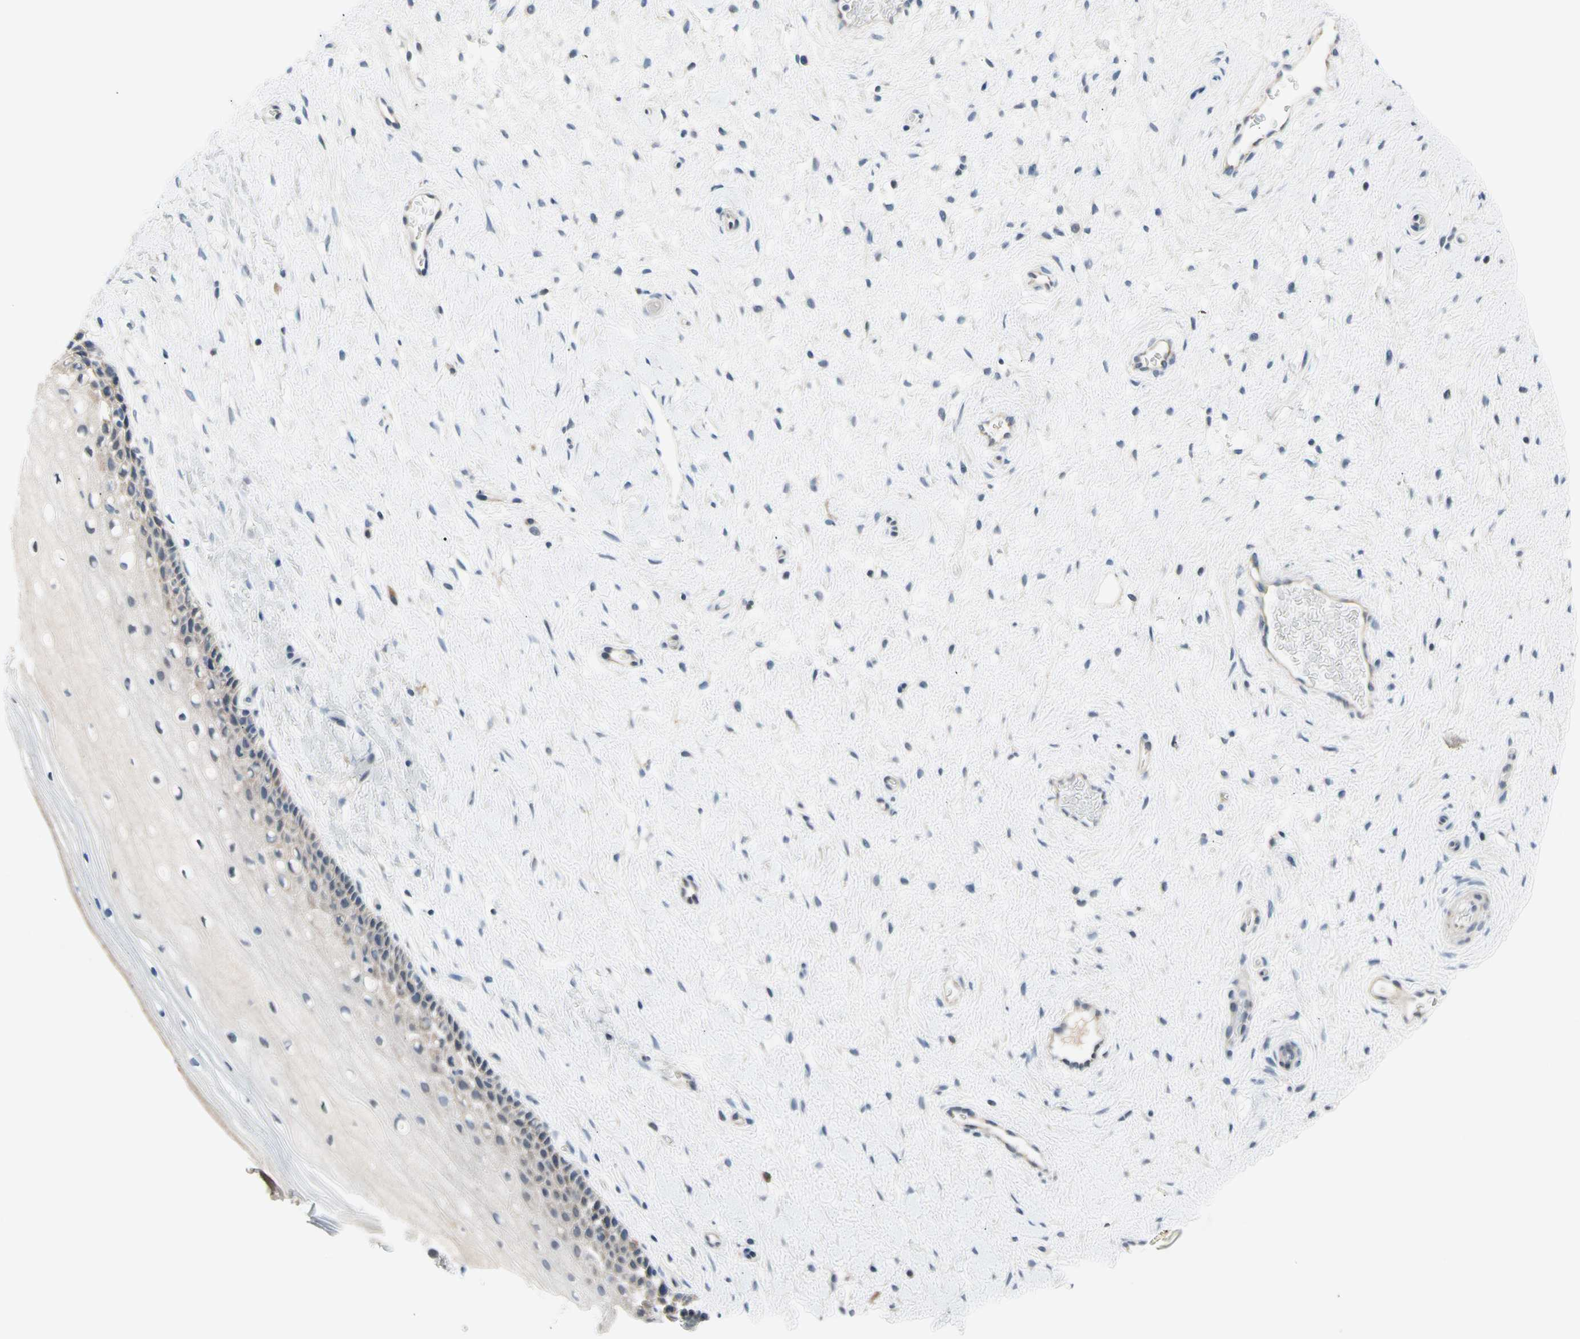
{"staining": {"intensity": "negative", "quantity": "none", "location": "none"}, "tissue": "cervix", "cell_type": "Glandular cells", "image_type": "normal", "snomed": [{"axis": "morphology", "description": "Normal tissue, NOS"}, {"axis": "topography", "description": "Cervix"}], "caption": "This micrograph is of benign cervix stained with IHC to label a protein in brown with the nuclei are counter-stained blue. There is no expression in glandular cells.", "gene": "NFASC", "patient": {"sex": "female", "age": 39}}